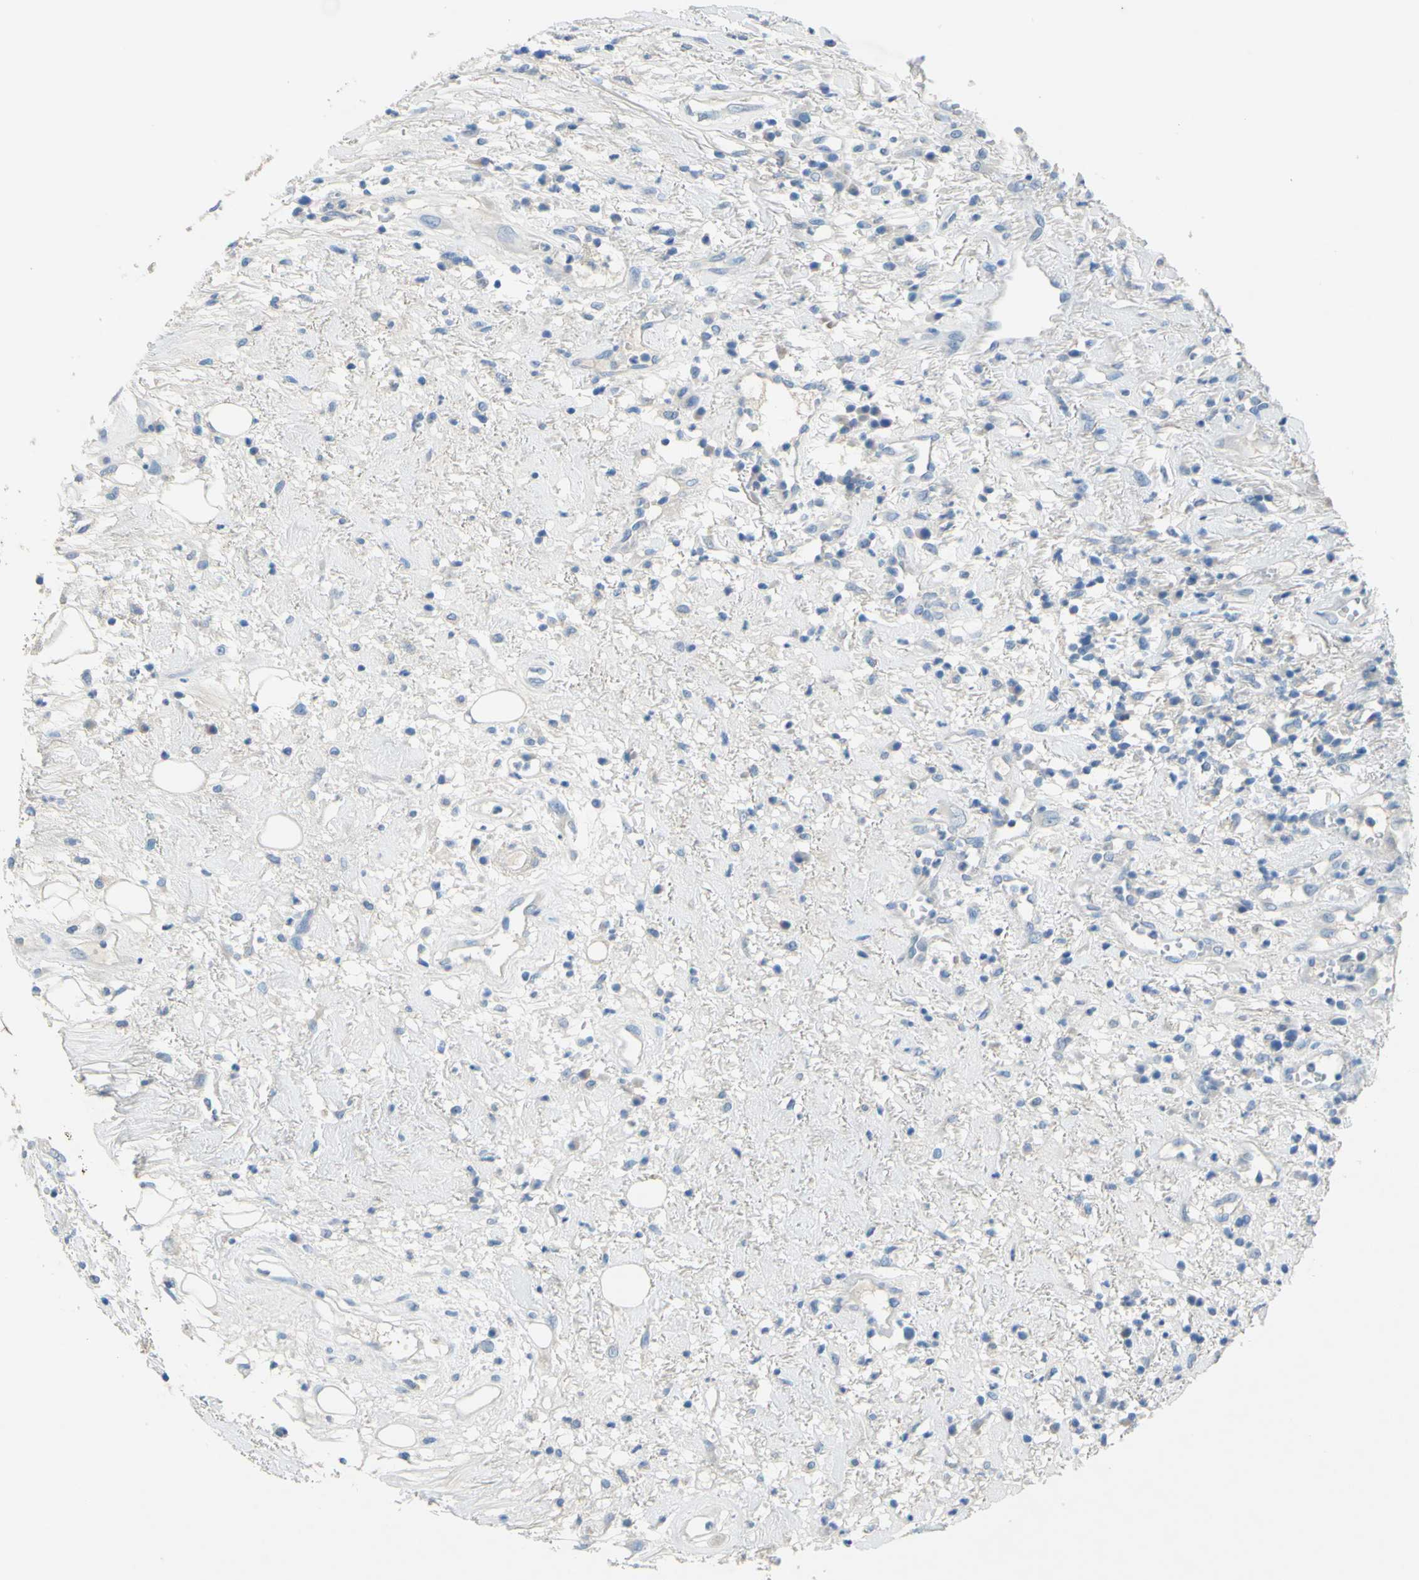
{"staining": {"intensity": "negative", "quantity": "none", "location": "none"}, "tissue": "head and neck cancer", "cell_type": "Tumor cells", "image_type": "cancer", "snomed": [{"axis": "morphology", "description": "Squamous cell carcinoma, NOS"}, {"axis": "topography", "description": "Head-Neck"}], "caption": "There is no significant positivity in tumor cells of head and neck cancer.", "gene": "CDH10", "patient": {"sex": "male", "age": 62}}